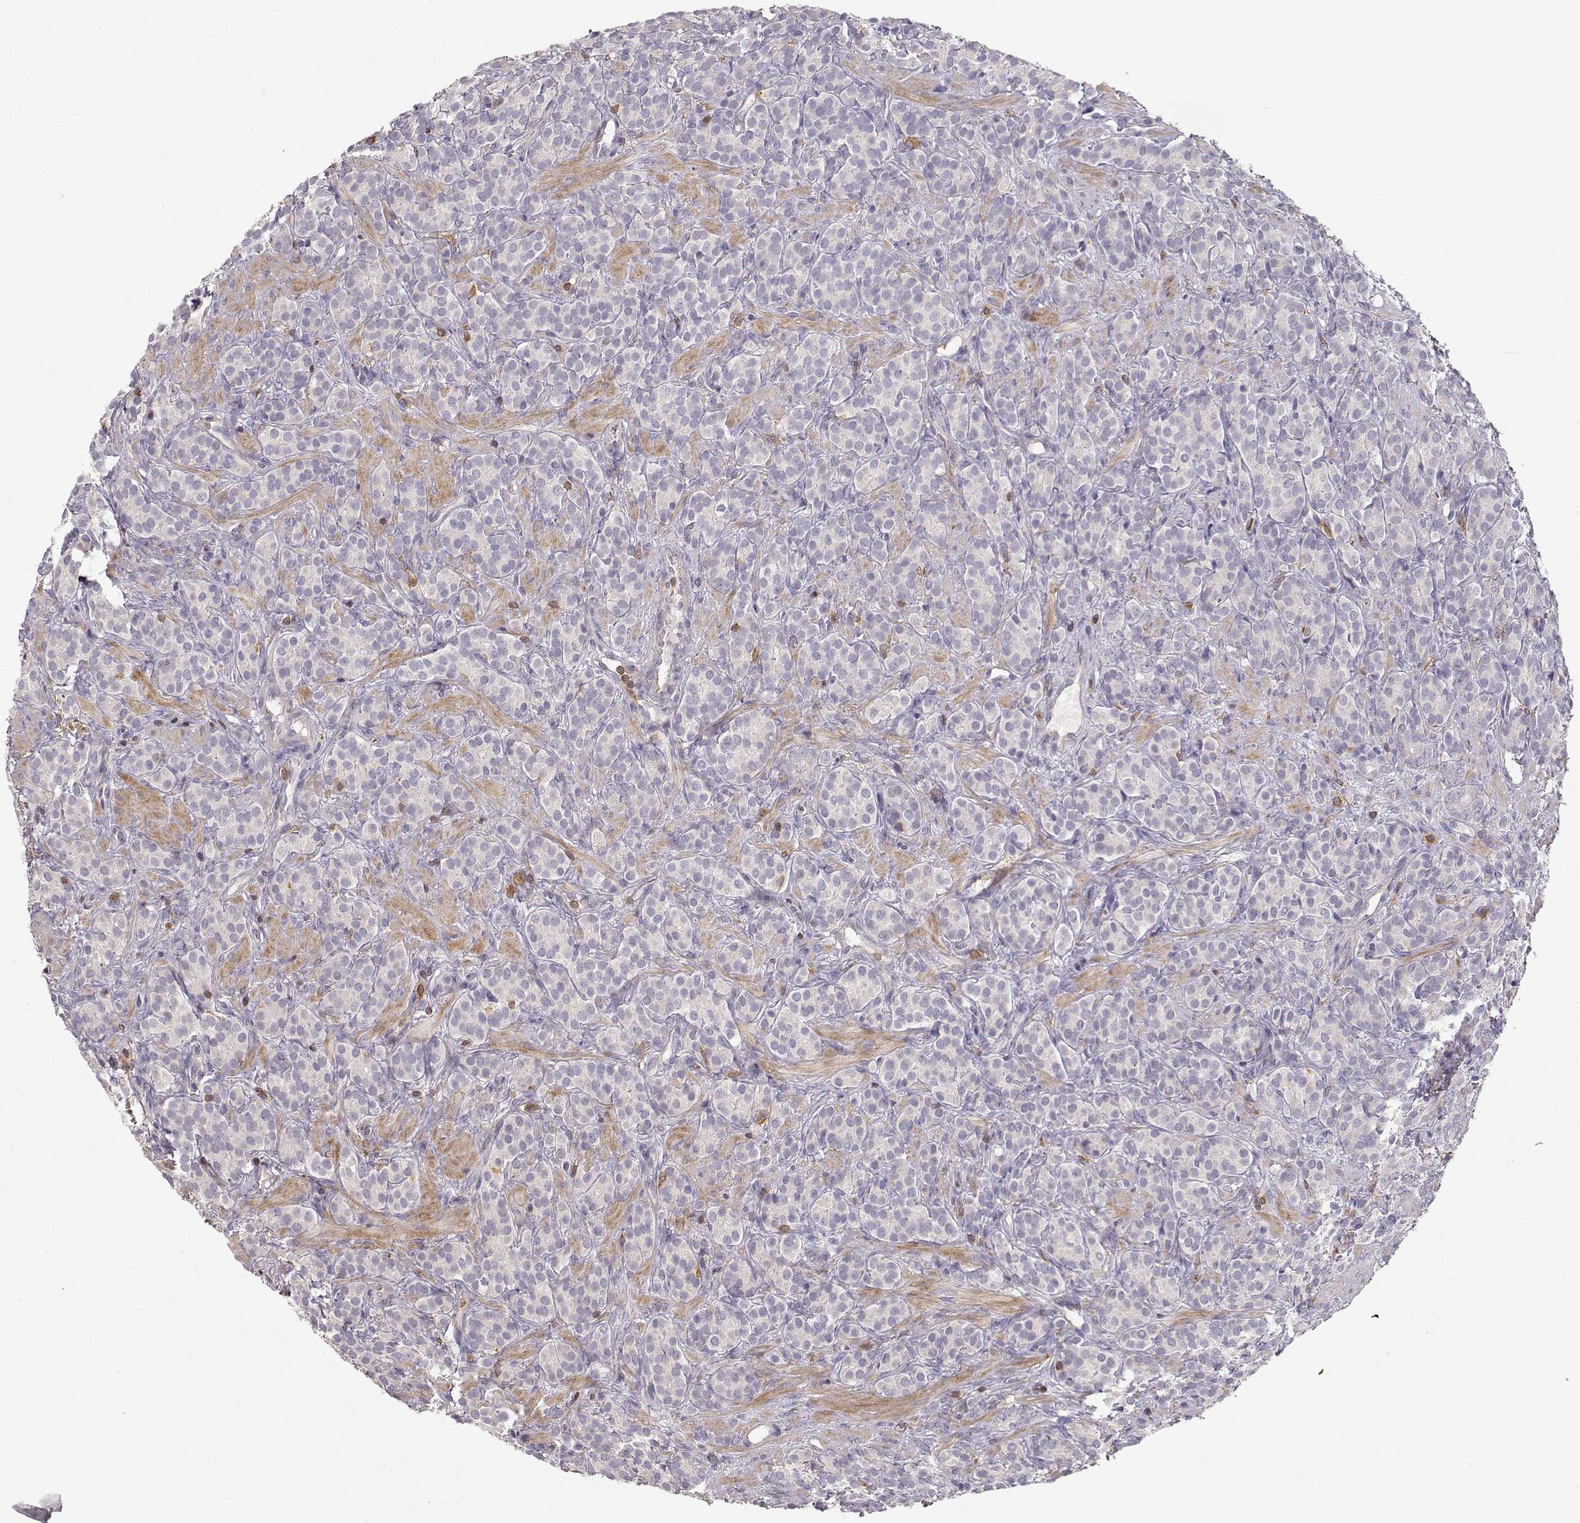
{"staining": {"intensity": "negative", "quantity": "none", "location": "none"}, "tissue": "prostate cancer", "cell_type": "Tumor cells", "image_type": "cancer", "snomed": [{"axis": "morphology", "description": "Adenocarcinoma, High grade"}, {"axis": "topography", "description": "Prostate"}], "caption": "Tumor cells are negative for protein expression in human prostate adenocarcinoma (high-grade). (Brightfield microscopy of DAB IHC at high magnification).", "gene": "VAV1", "patient": {"sex": "male", "age": 84}}